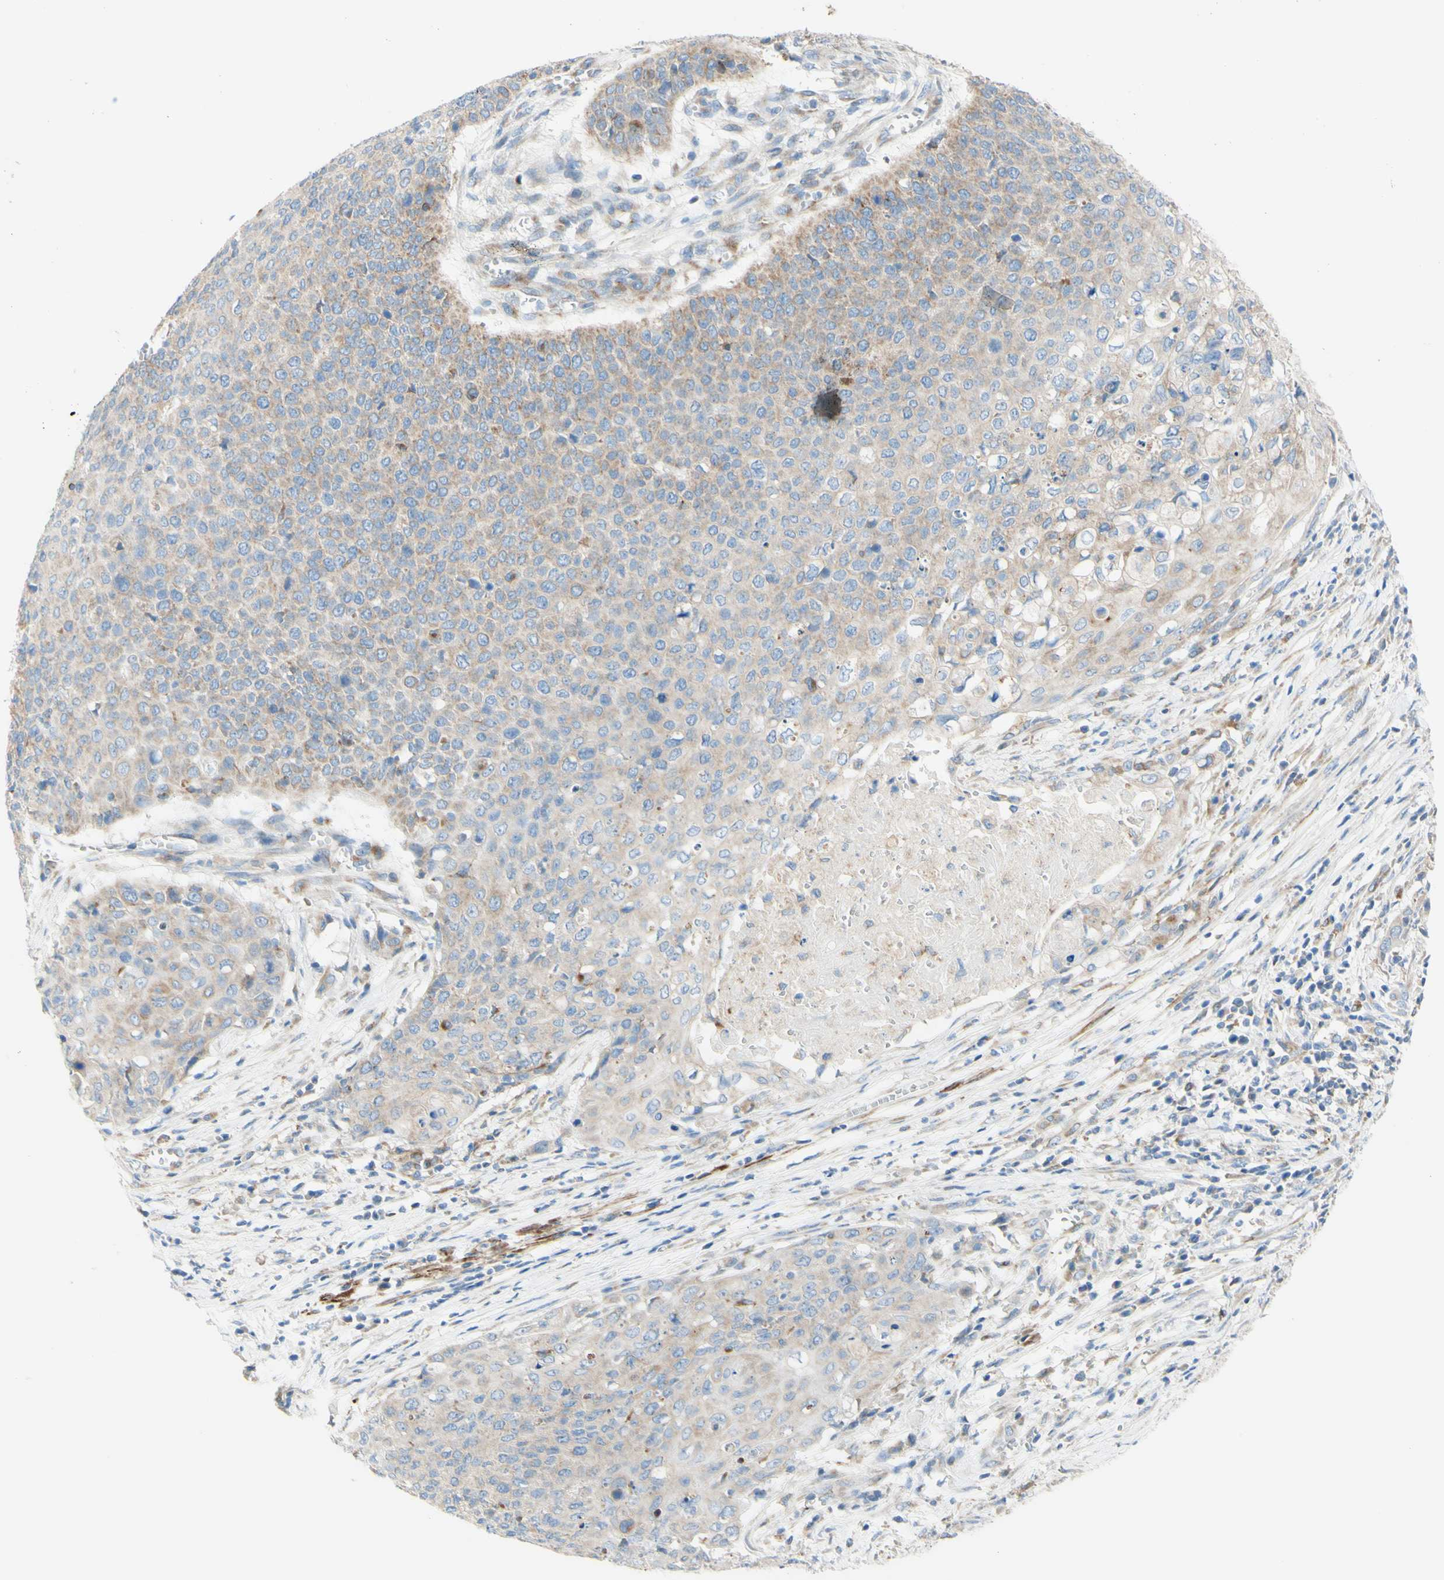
{"staining": {"intensity": "weak", "quantity": "<25%", "location": "cytoplasmic/membranous"}, "tissue": "cervical cancer", "cell_type": "Tumor cells", "image_type": "cancer", "snomed": [{"axis": "morphology", "description": "Squamous cell carcinoma, NOS"}, {"axis": "topography", "description": "Cervix"}], "caption": "Tumor cells show no significant protein expression in cervical cancer. (Brightfield microscopy of DAB immunohistochemistry (IHC) at high magnification).", "gene": "RETREG2", "patient": {"sex": "female", "age": 39}}